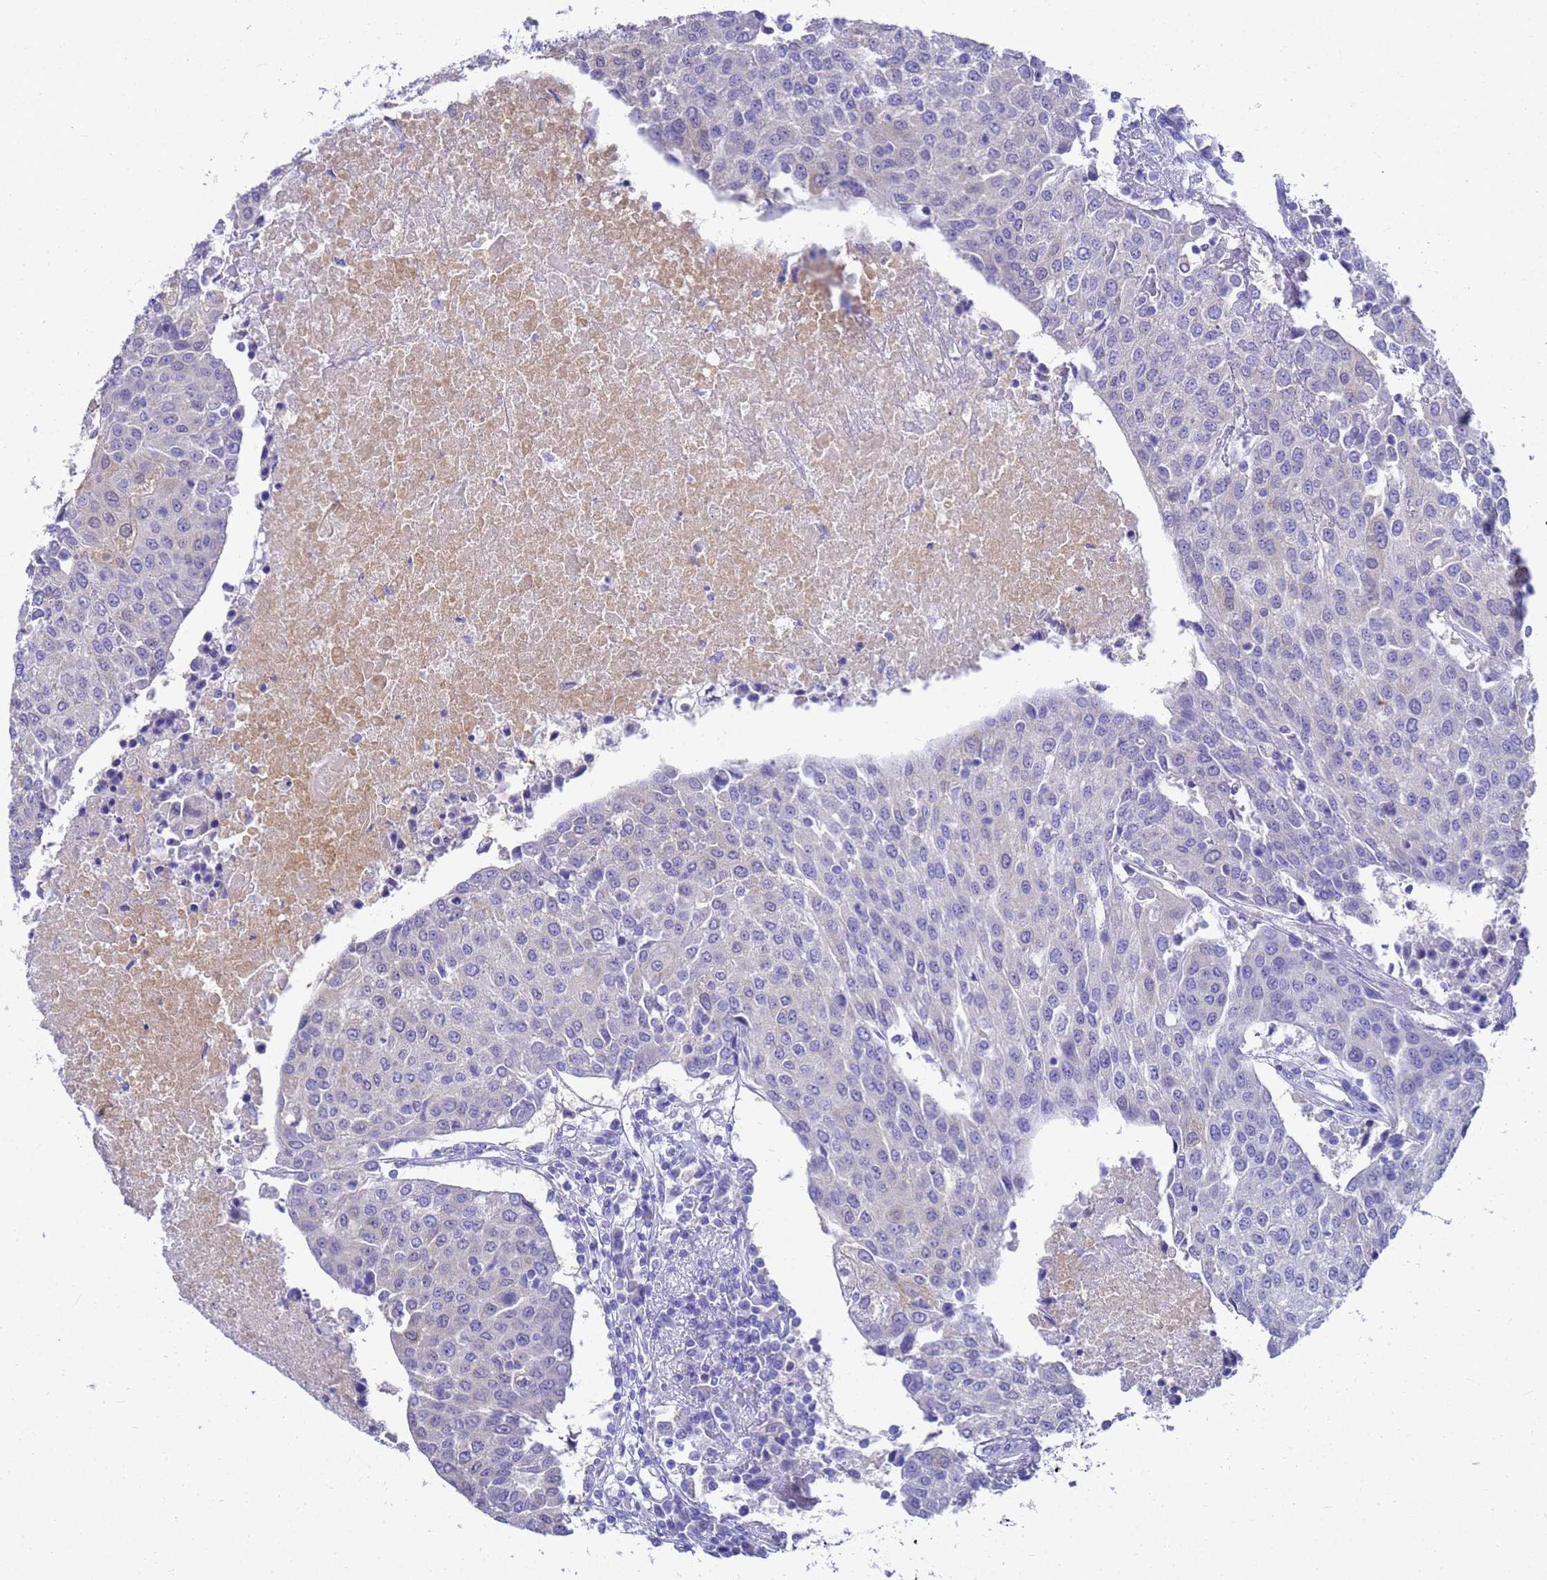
{"staining": {"intensity": "negative", "quantity": "none", "location": "none"}, "tissue": "urothelial cancer", "cell_type": "Tumor cells", "image_type": "cancer", "snomed": [{"axis": "morphology", "description": "Urothelial carcinoma, High grade"}, {"axis": "topography", "description": "Urinary bladder"}], "caption": "There is no significant staining in tumor cells of high-grade urothelial carcinoma.", "gene": "MS4A13", "patient": {"sex": "female", "age": 85}}